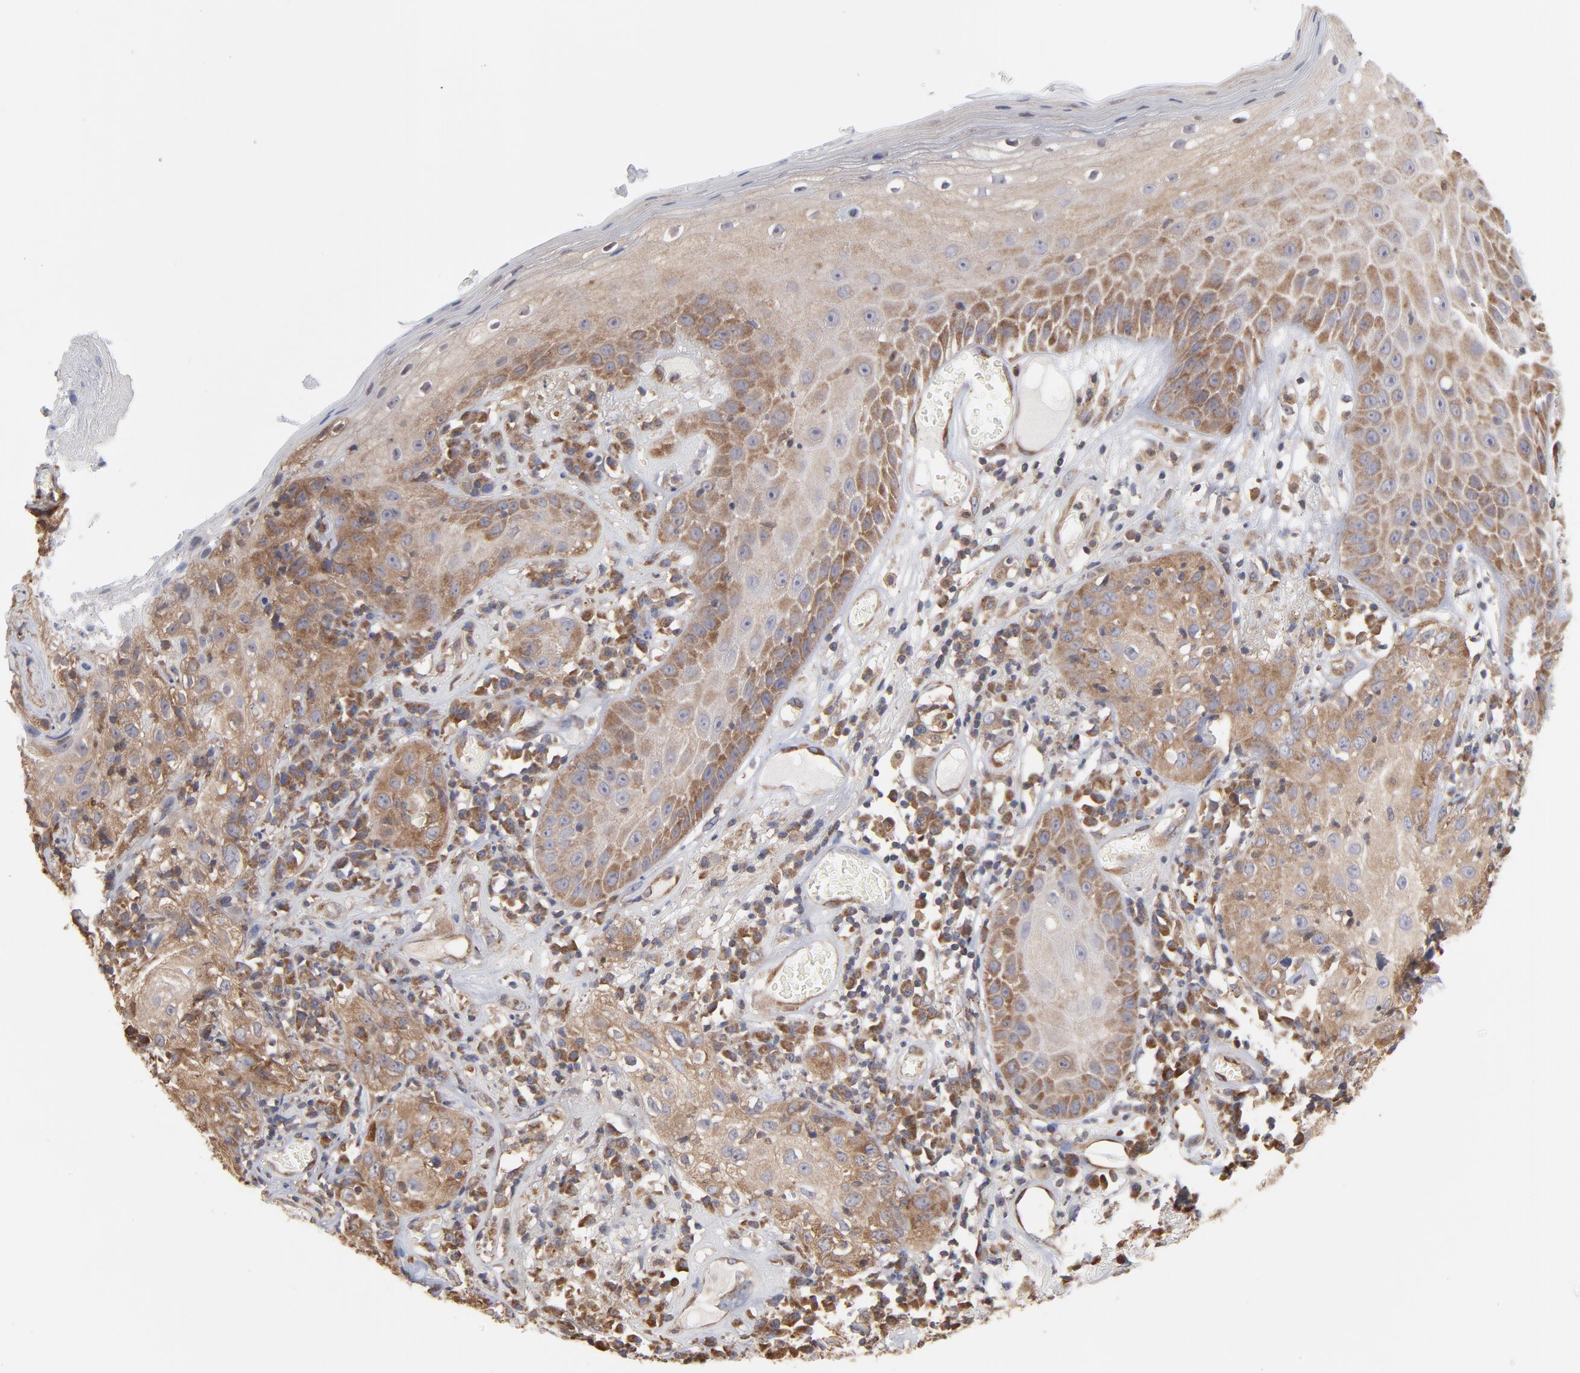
{"staining": {"intensity": "moderate", "quantity": "25%-75%", "location": "cytoplasmic/membranous"}, "tissue": "skin cancer", "cell_type": "Tumor cells", "image_type": "cancer", "snomed": [{"axis": "morphology", "description": "Squamous cell carcinoma, NOS"}, {"axis": "topography", "description": "Skin"}], "caption": "Tumor cells demonstrate medium levels of moderate cytoplasmic/membranous expression in about 25%-75% of cells in human skin squamous cell carcinoma. The protein of interest is stained brown, and the nuclei are stained in blue (DAB IHC with brightfield microscopy, high magnification).", "gene": "MAPRE1", "patient": {"sex": "male", "age": 65}}